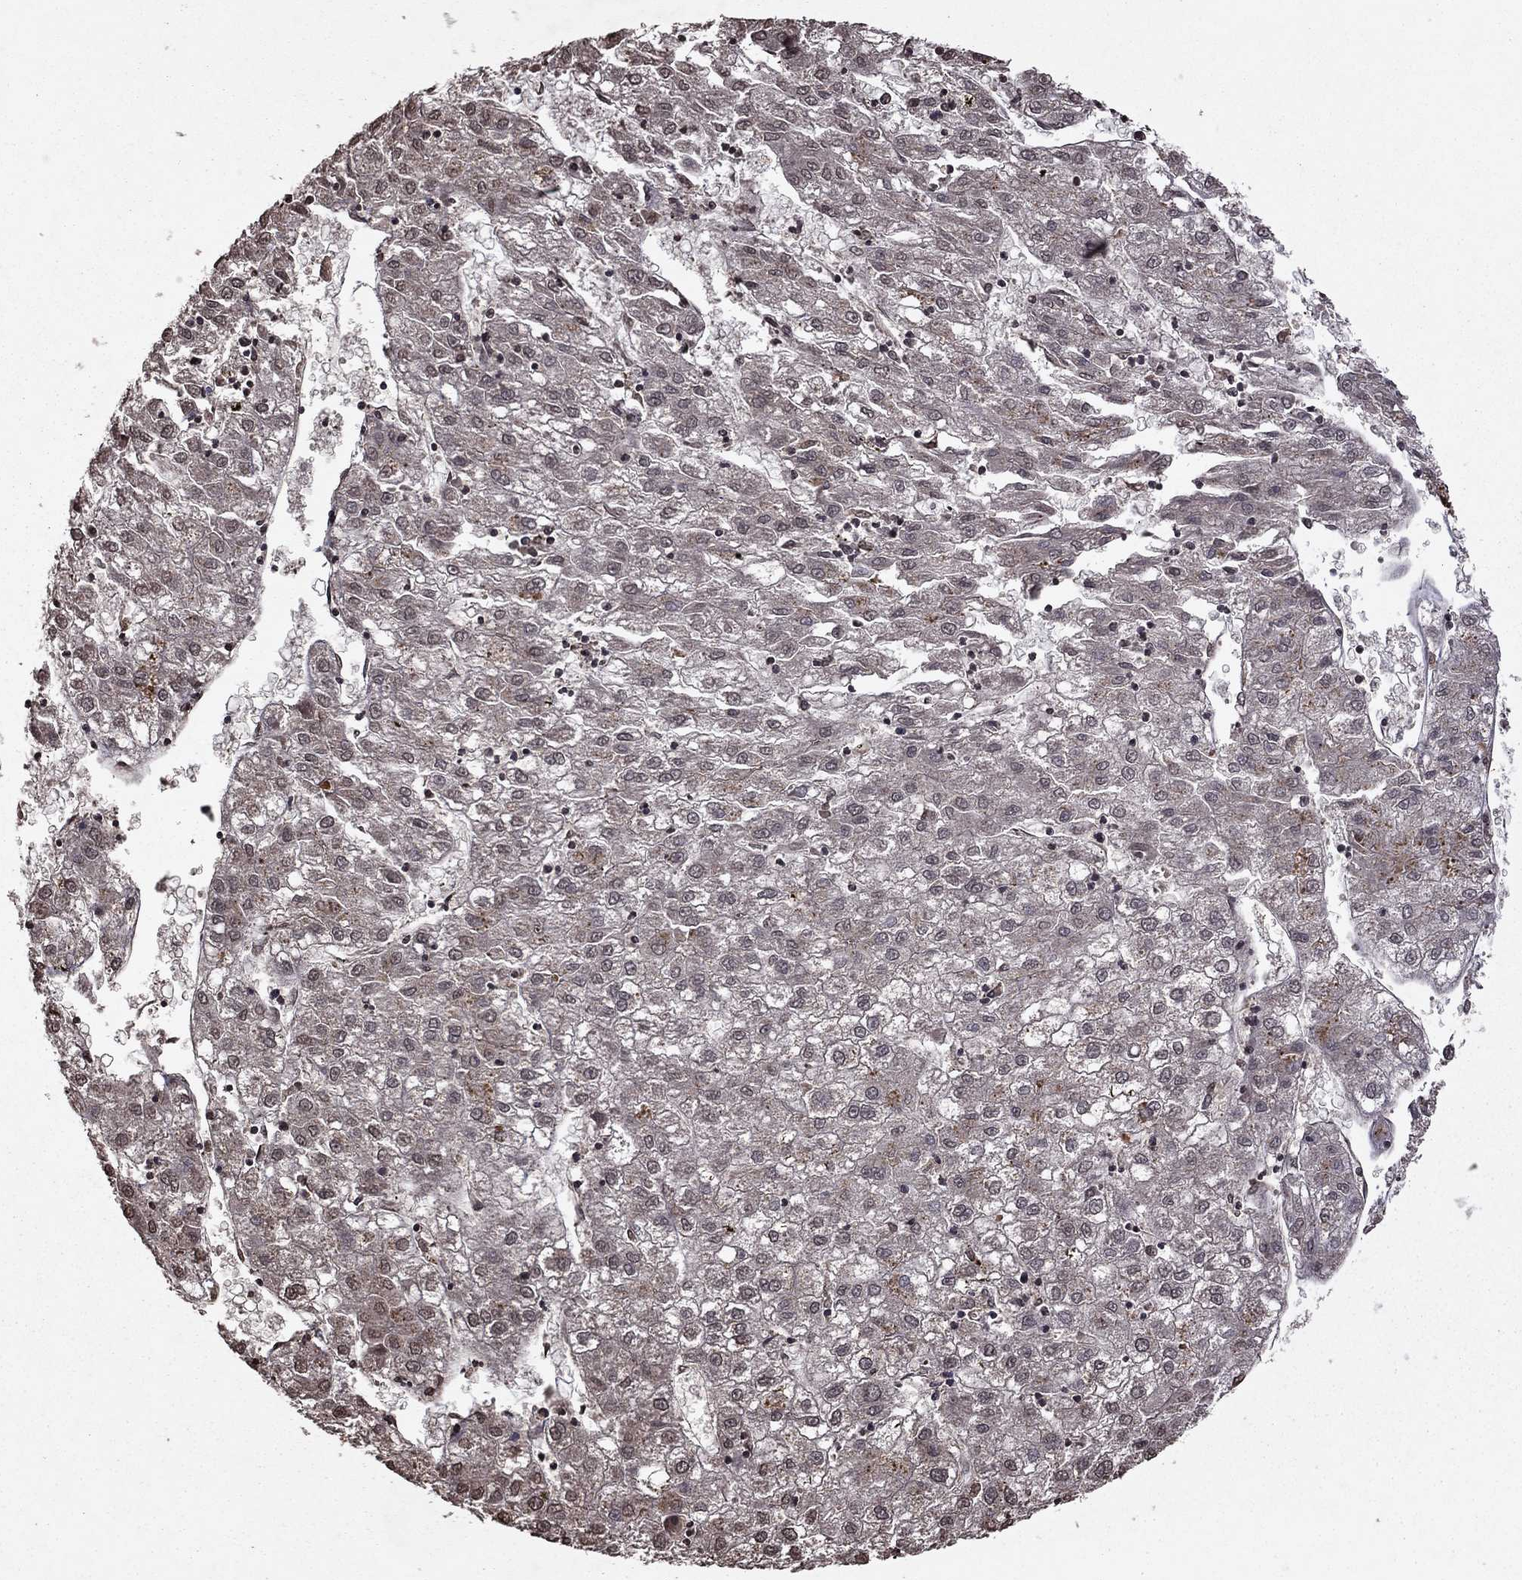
{"staining": {"intensity": "negative", "quantity": "none", "location": "none"}, "tissue": "liver cancer", "cell_type": "Tumor cells", "image_type": "cancer", "snomed": [{"axis": "morphology", "description": "Carcinoma, Hepatocellular, NOS"}, {"axis": "topography", "description": "Liver"}], "caption": "Immunohistochemical staining of human liver cancer (hepatocellular carcinoma) reveals no significant positivity in tumor cells.", "gene": "NLGN1", "patient": {"sex": "male", "age": 72}}